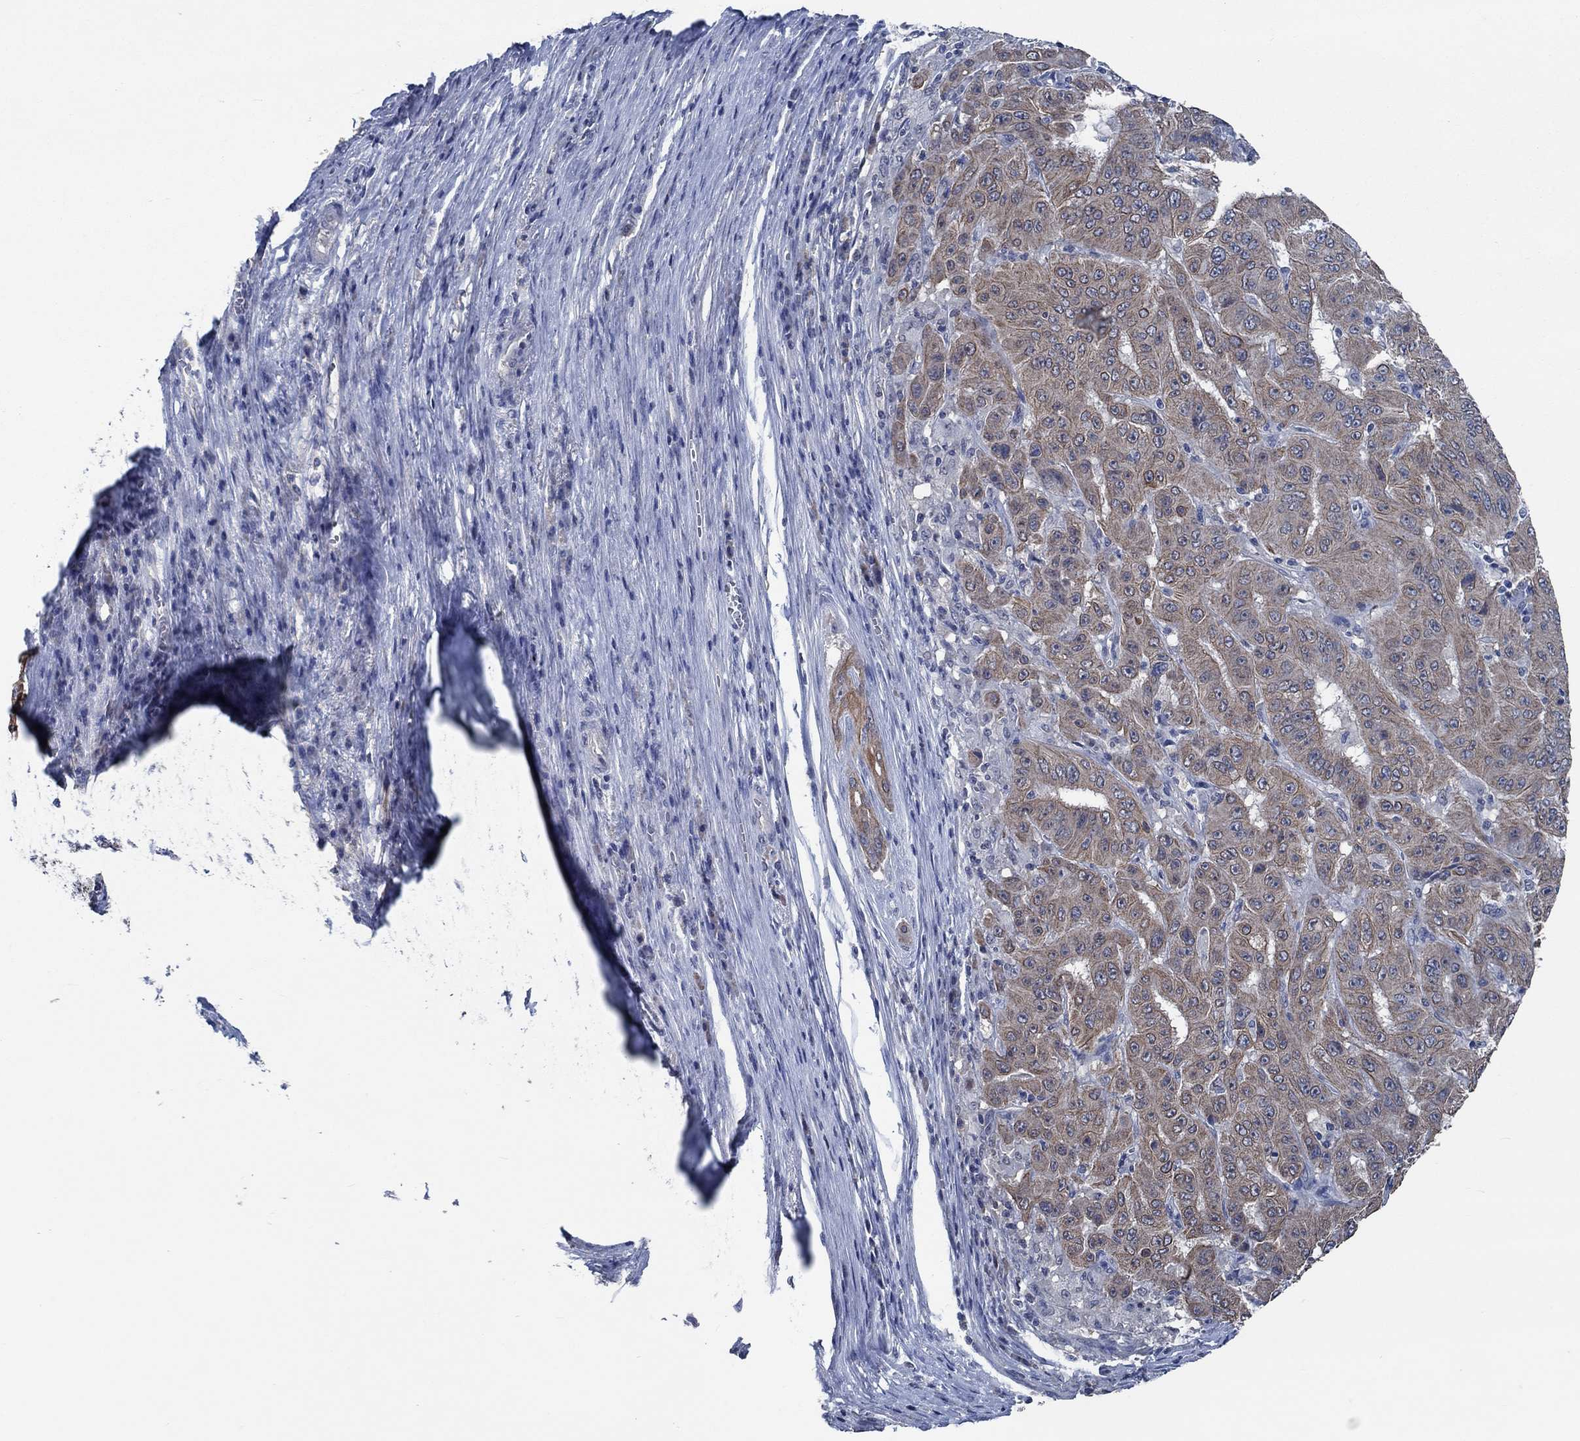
{"staining": {"intensity": "moderate", "quantity": ">75%", "location": "cytoplasmic/membranous"}, "tissue": "pancreatic cancer", "cell_type": "Tumor cells", "image_type": "cancer", "snomed": [{"axis": "morphology", "description": "Adenocarcinoma, NOS"}, {"axis": "topography", "description": "Pancreas"}], "caption": "Immunohistochemical staining of pancreatic cancer (adenocarcinoma) displays moderate cytoplasmic/membranous protein expression in about >75% of tumor cells.", "gene": "OBSCN", "patient": {"sex": "male", "age": 63}}